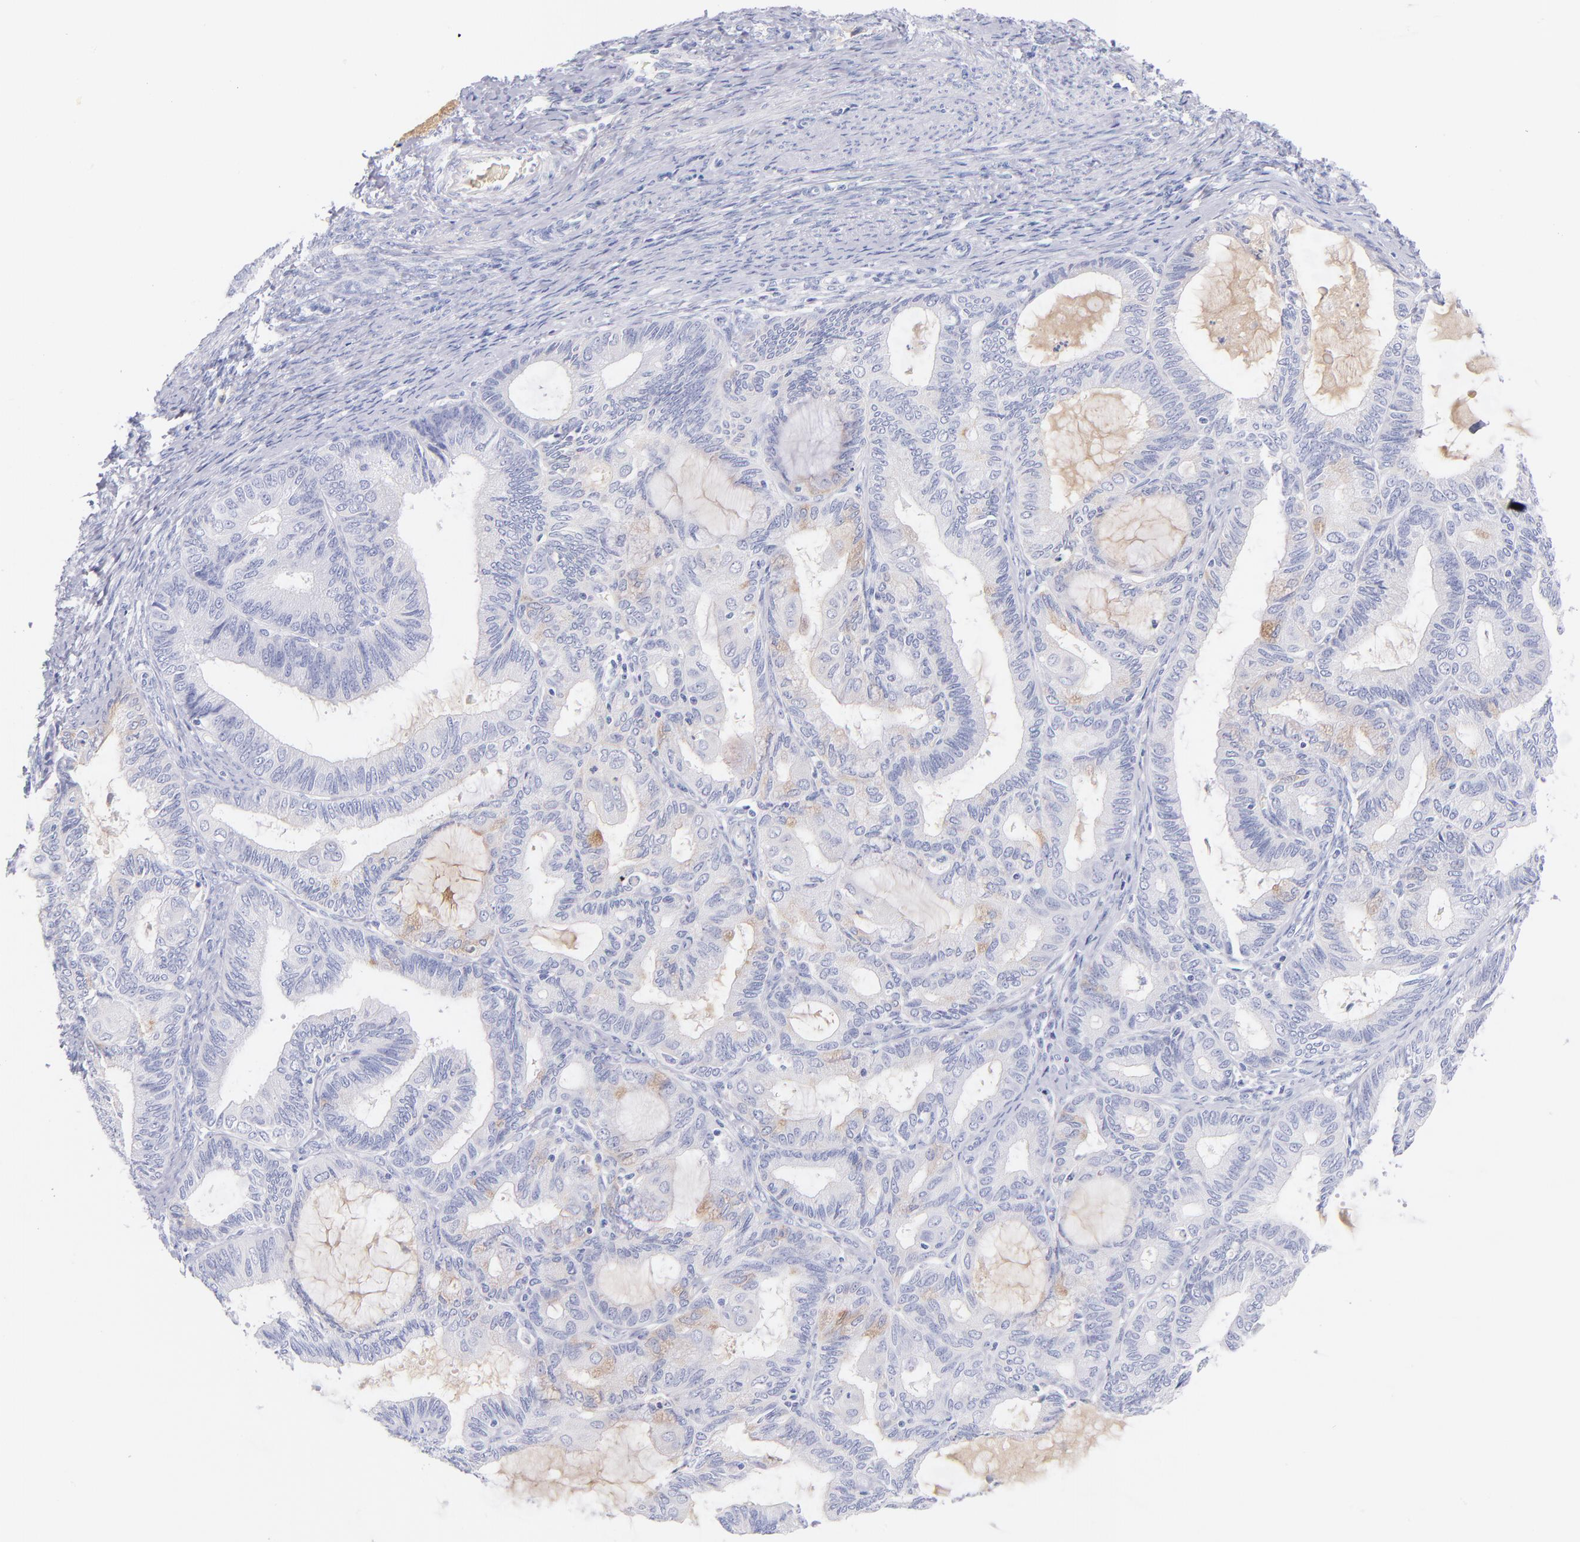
{"staining": {"intensity": "weak", "quantity": "<25%", "location": "cytoplasmic/membranous"}, "tissue": "endometrial cancer", "cell_type": "Tumor cells", "image_type": "cancer", "snomed": [{"axis": "morphology", "description": "Adenocarcinoma, NOS"}, {"axis": "topography", "description": "Endometrium"}], "caption": "Micrograph shows no significant protein staining in tumor cells of adenocarcinoma (endometrial).", "gene": "HP", "patient": {"sex": "female", "age": 63}}